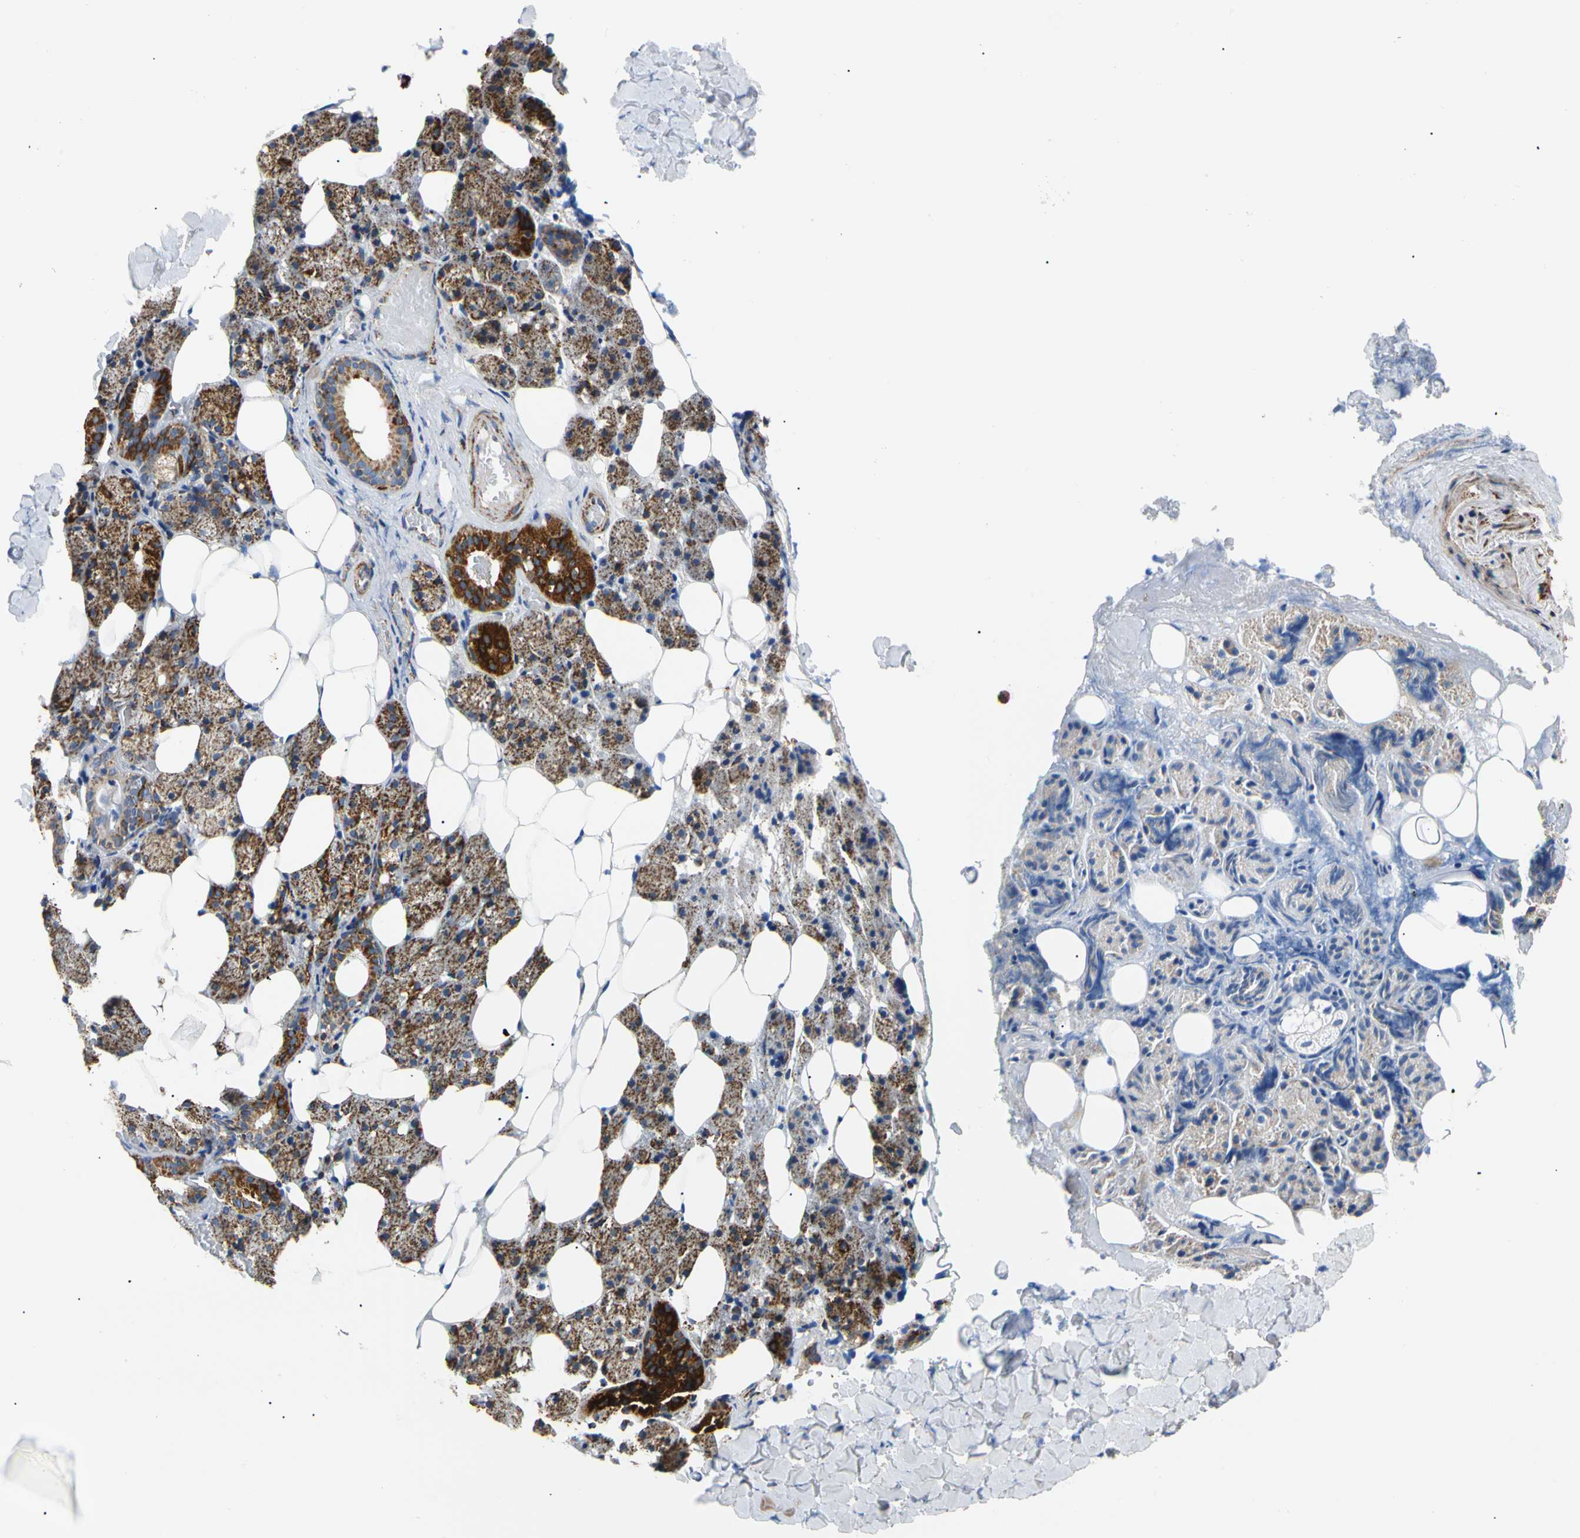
{"staining": {"intensity": "strong", "quantity": "25%-75%", "location": "cytoplasmic/membranous"}, "tissue": "salivary gland", "cell_type": "Glandular cells", "image_type": "normal", "snomed": [{"axis": "morphology", "description": "Normal tissue, NOS"}, {"axis": "topography", "description": "Salivary gland"}], "caption": "An immunohistochemistry (IHC) photomicrograph of normal tissue is shown. Protein staining in brown labels strong cytoplasmic/membranous positivity in salivary gland within glandular cells.", "gene": "ACAT1", "patient": {"sex": "female", "age": 55}}